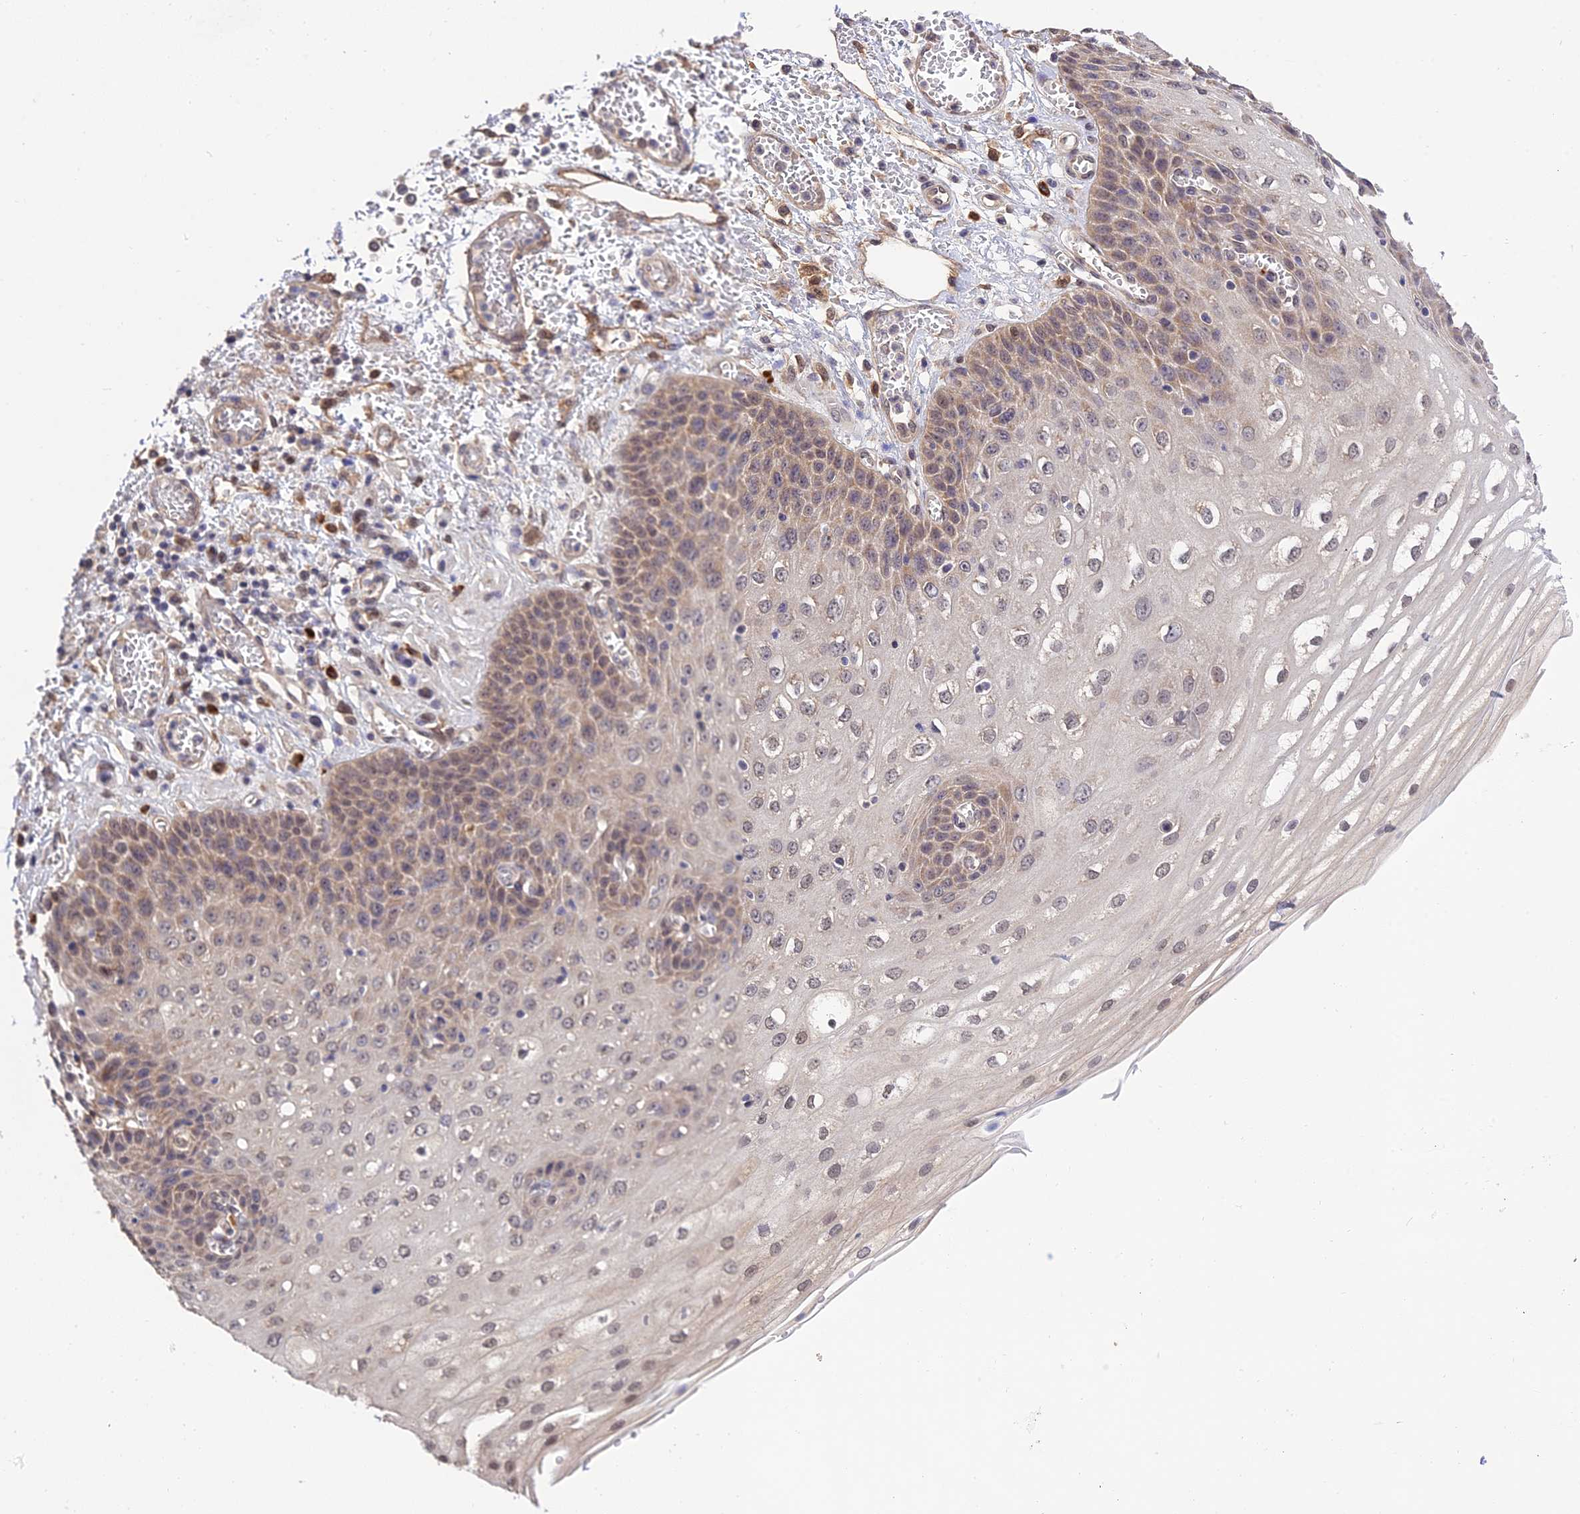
{"staining": {"intensity": "weak", "quantity": "25%-75%", "location": "cytoplasmic/membranous"}, "tissue": "esophagus", "cell_type": "Squamous epithelial cells", "image_type": "normal", "snomed": [{"axis": "morphology", "description": "Normal tissue, NOS"}, {"axis": "topography", "description": "Esophagus"}], "caption": "Approximately 25%-75% of squamous epithelial cells in benign human esophagus show weak cytoplasmic/membranous protein staining as visualized by brown immunohistochemical staining.", "gene": "MNS1", "patient": {"sex": "male", "age": 81}}